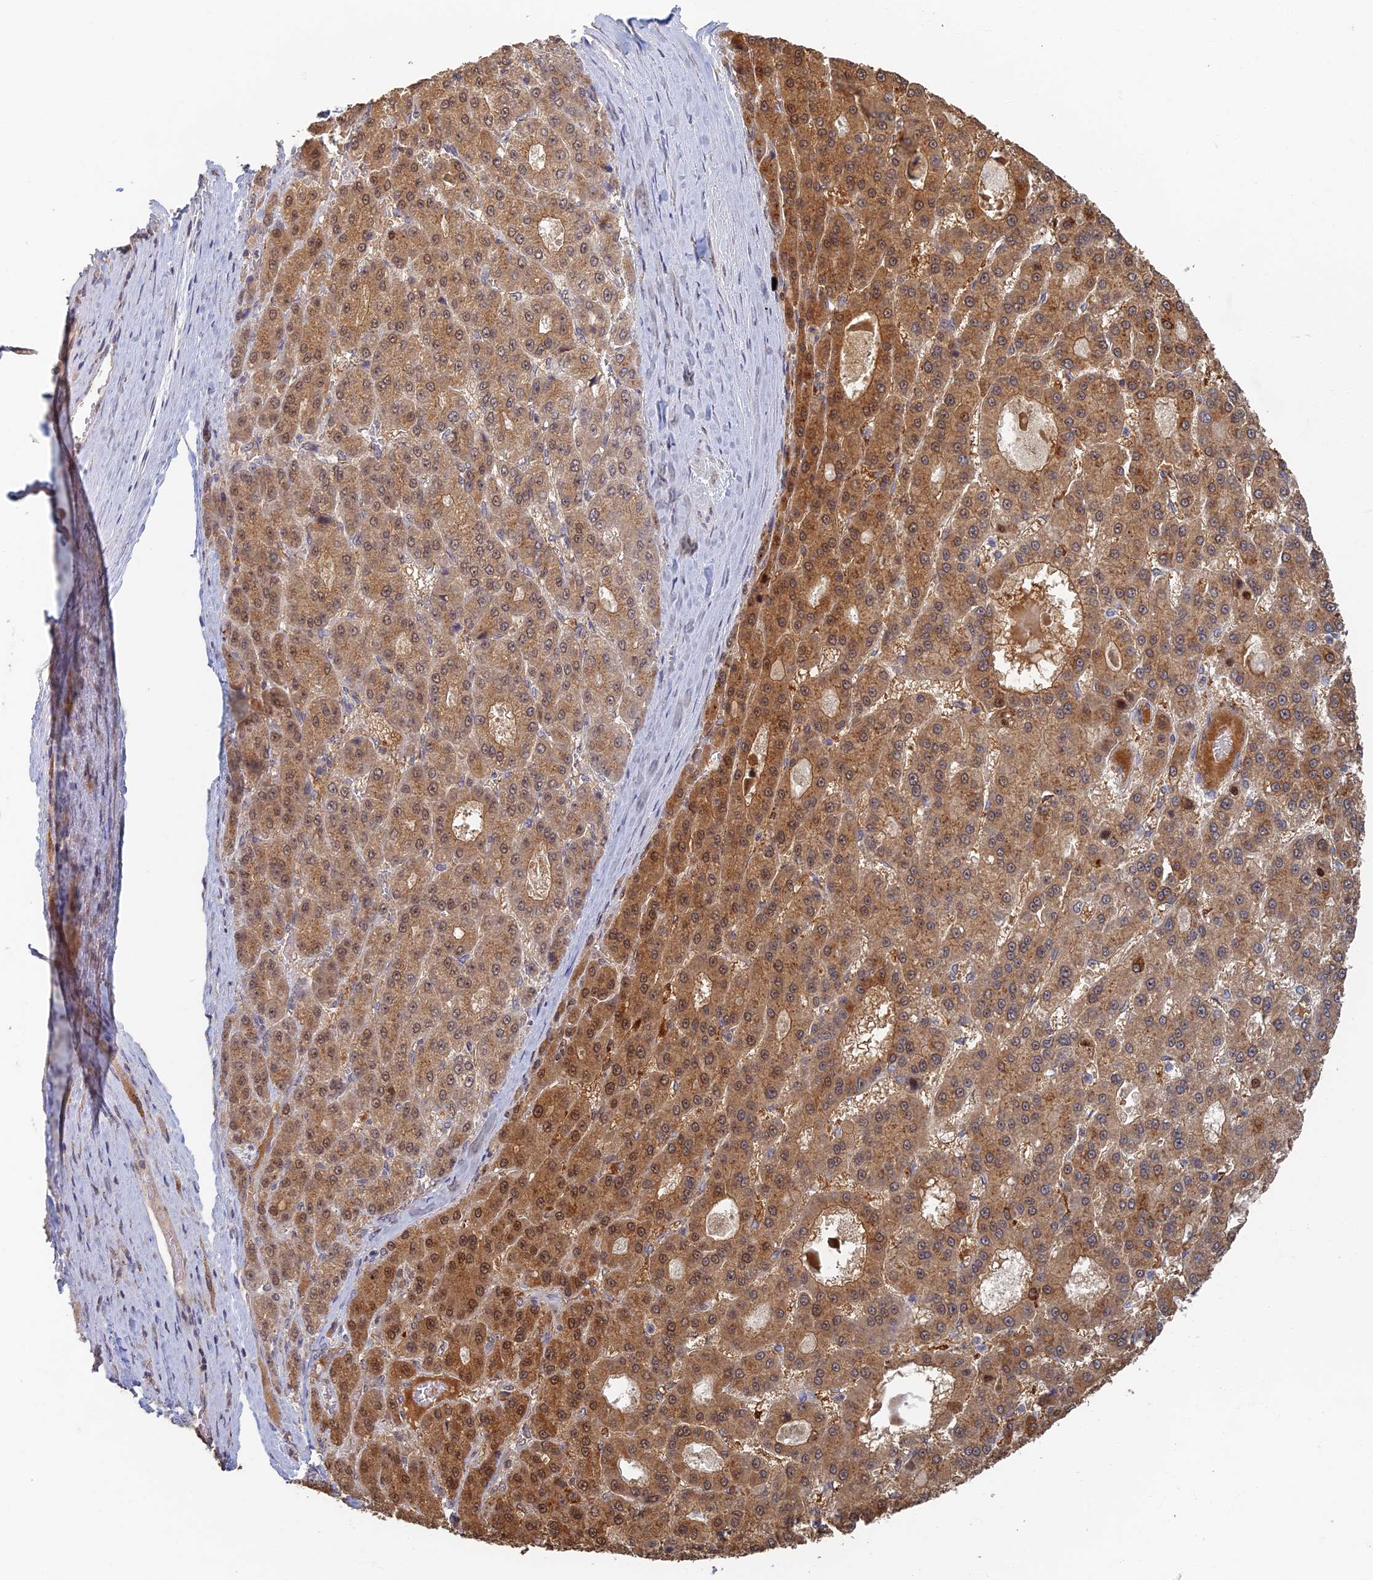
{"staining": {"intensity": "moderate", "quantity": ">75%", "location": "cytoplasmic/membranous"}, "tissue": "liver cancer", "cell_type": "Tumor cells", "image_type": "cancer", "snomed": [{"axis": "morphology", "description": "Carcinoma, Hepatocellular, NOS"}, {"axis": "topography", "description": "Liver"}], "caption": "Liver hepatocellular carcinoma tissue shows moderate cytoplasmic/membranous positivity in approximately >75% of tumor cells", "gene": "GPATCH1", "patient": {"sex": "male", "age": 70}}